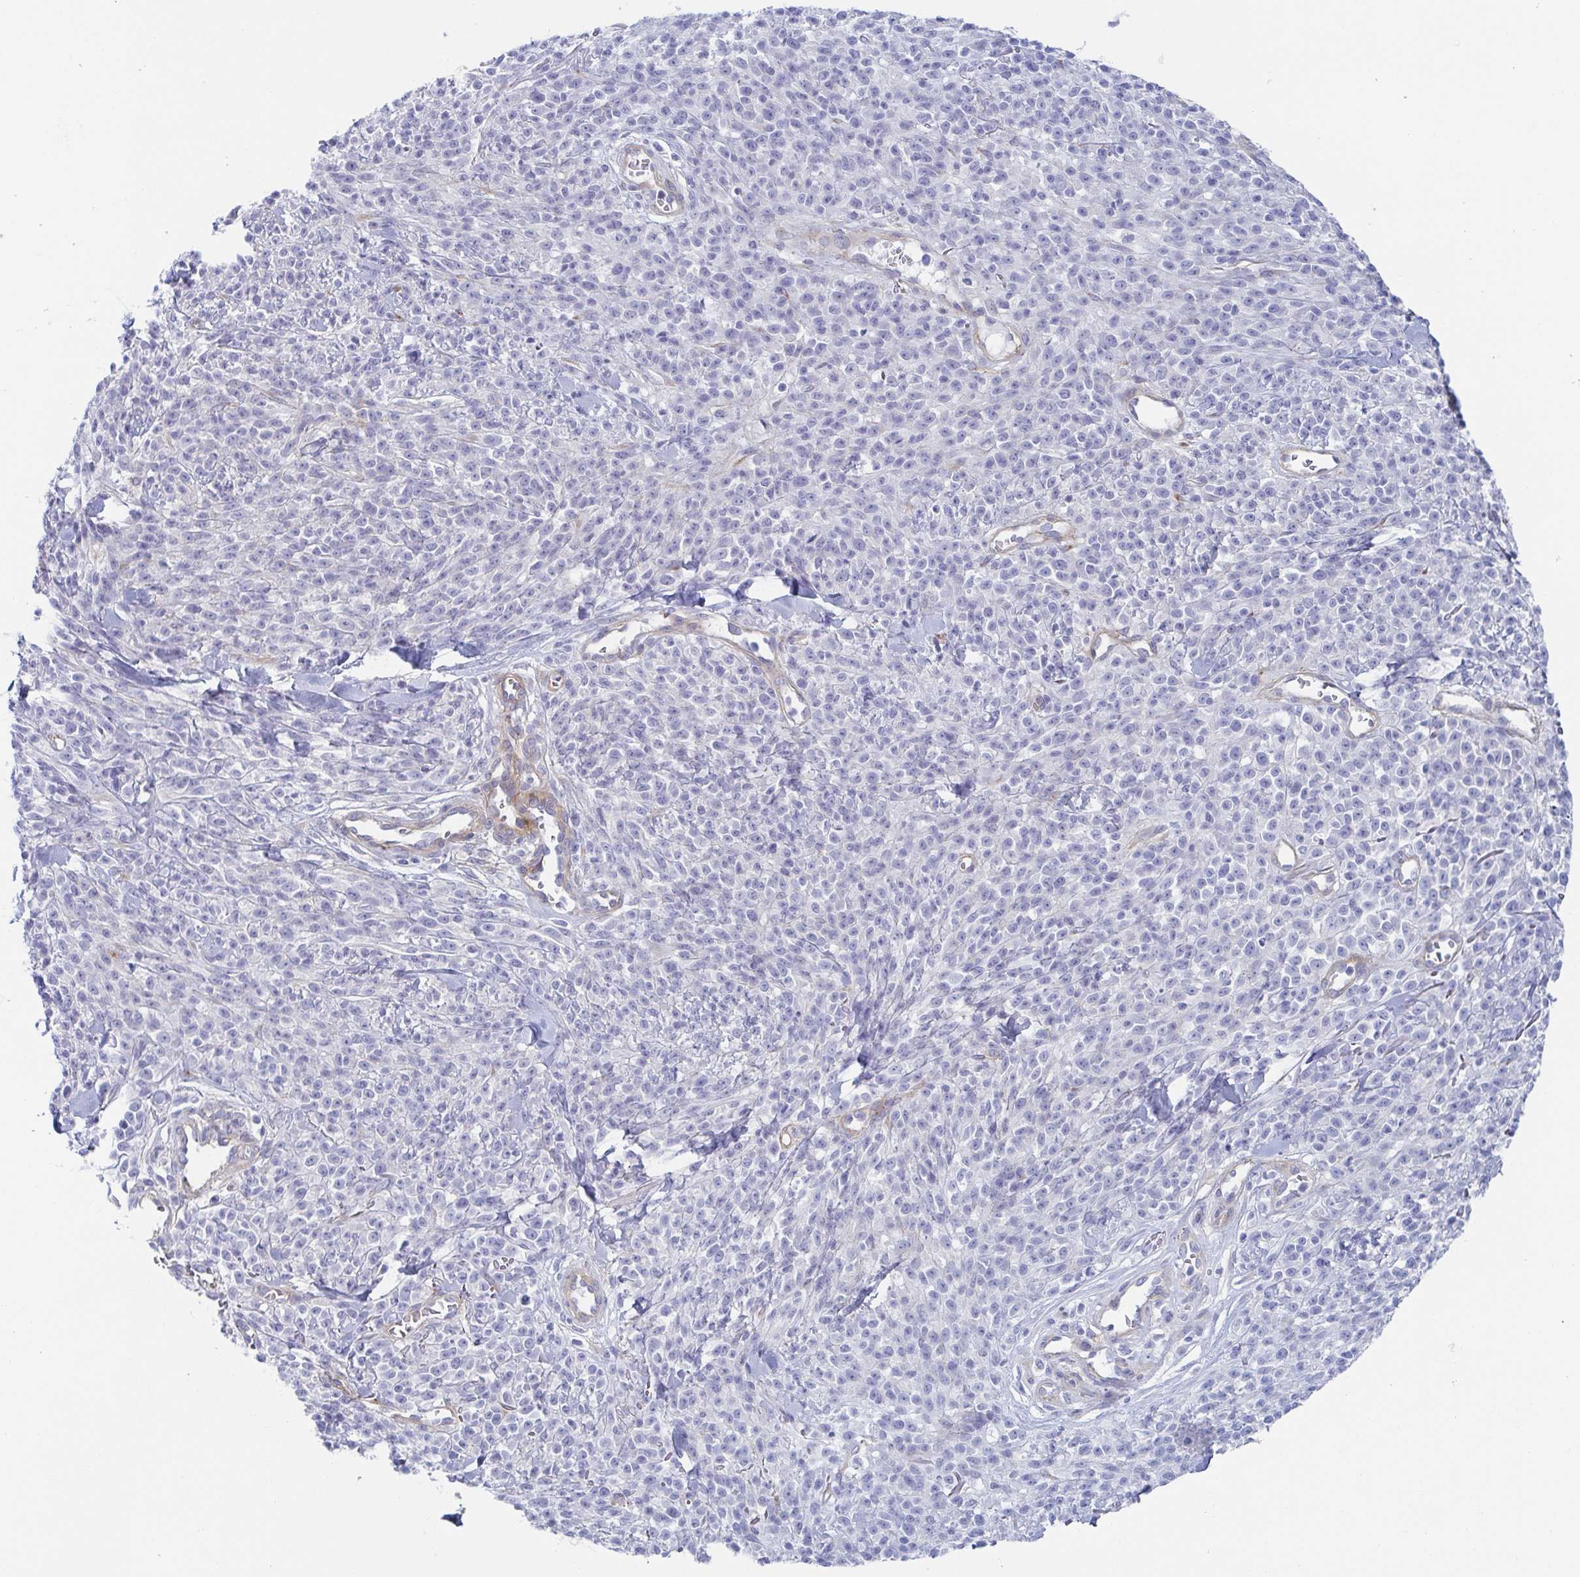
{"staining": {"intensity": "negative", "quantity": "none", "location": "none"}, "tissue": "melanoma", "cell_type": "Tumor cells", "image_type": "cancer", "snomed": [{"axis": "morphology", "description": "Malignant melanoma, NOS"}, {"axis": "topography", "description": "Skin"}, {"axis": "topography", "description": "Skin of trunk"}], "caption": "Photomicrograph shows no significant protein positivity in tumor cells of malignant melanoma.", "gene": "DYNC1I1", "patient": {"sex": "male", "age": 74}}